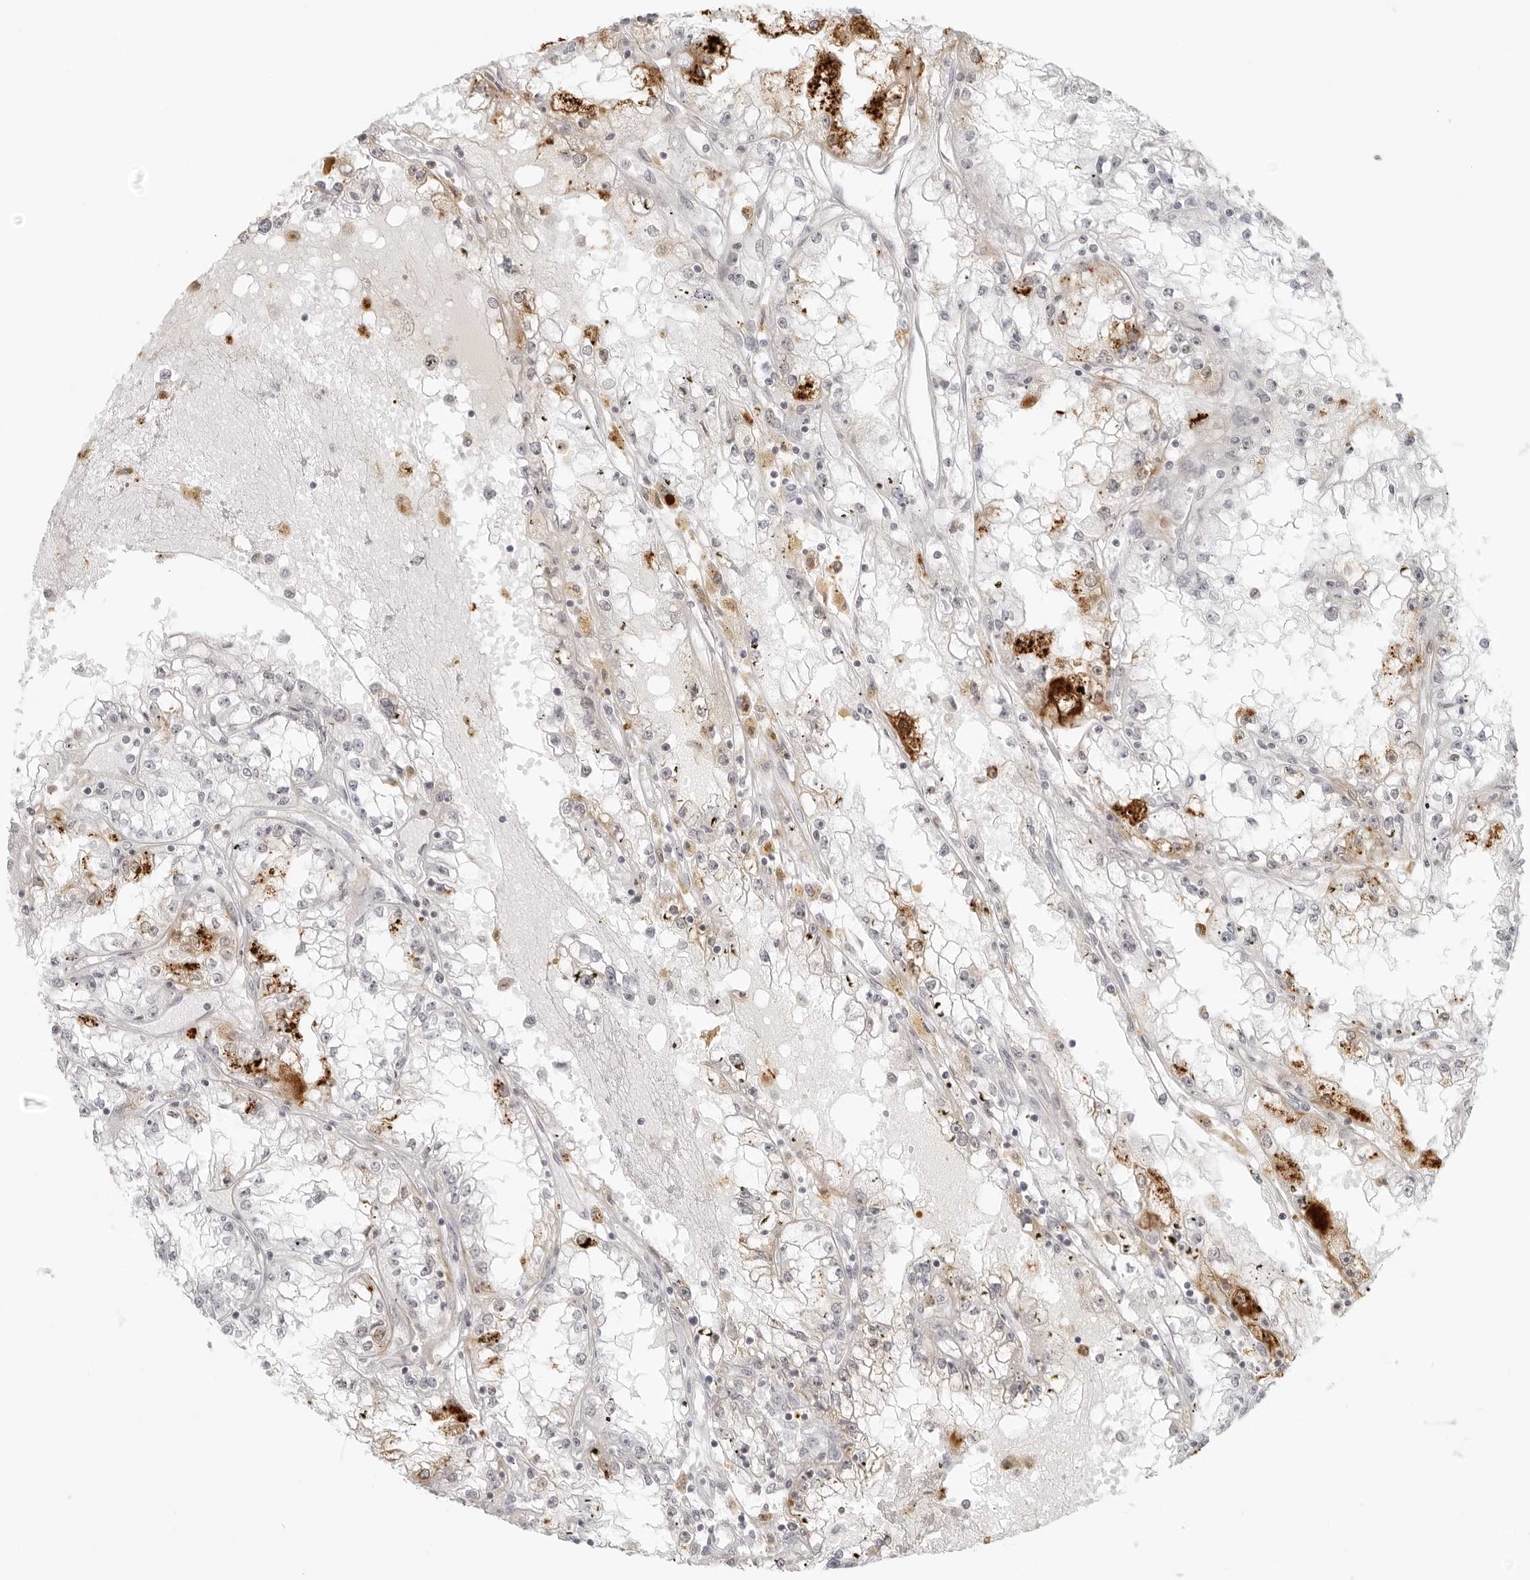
{"staining": {"intensity": "moderate", "quantity": "<25%", "location": "cytoplasmic/membranous"}, "tissue": "renal cancer", "cell_type": "Tumor cells", "image_type": "cancer", "snomed": [{"axis": "morphology", "description": "Adenocarcinoma, NOS"}, {"axis": "topography", "description": "Kidney"}], "caption": "Moderate cytoplasmic/membranous expression for a protein is seen in approximately <25% of tumor cells of renal cancer using immunohistochemistry (IHC).", "gene": "ZNF678", "patient": {"sex": "male", "age": 56}}